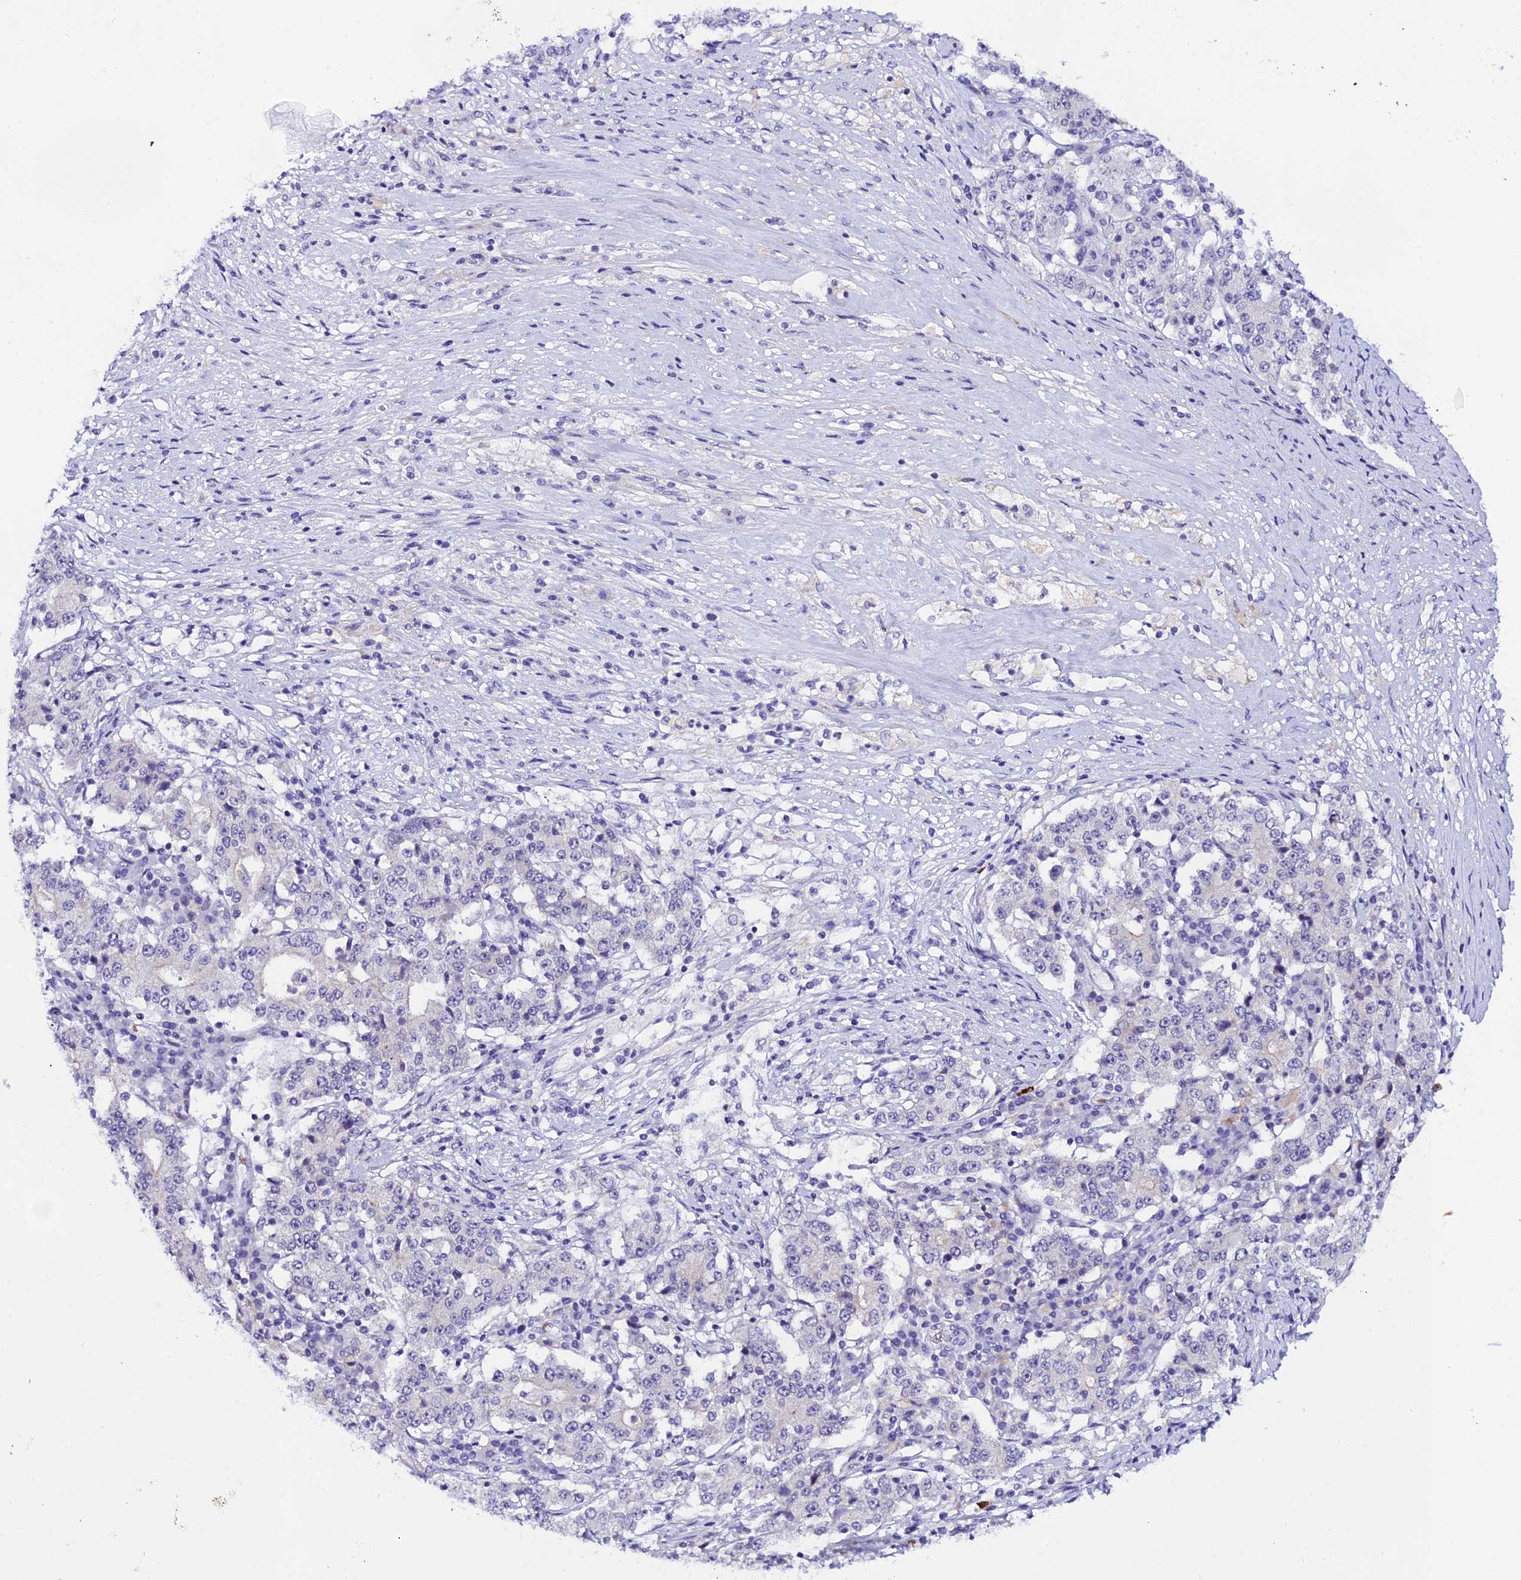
{"staining": {"intensity": "negative", "quantity": "none", "location": "none"}, "tissue": "stomach cancer", "cell_type": "Tumor cells", "image_type": "cancer", "snomed": [{"axis": "morphology", "description": "Adenocarcinoma, NOS"}, {"axis": "topography", "description": "Stomach"}], "caption": "Adenocarcinoma (stomach) was stained to show a protein in brown. There is no significant positivity in tumor cells.", "gene": "RASGEF1B", "patient": {"sex": "male", "age": 59}}